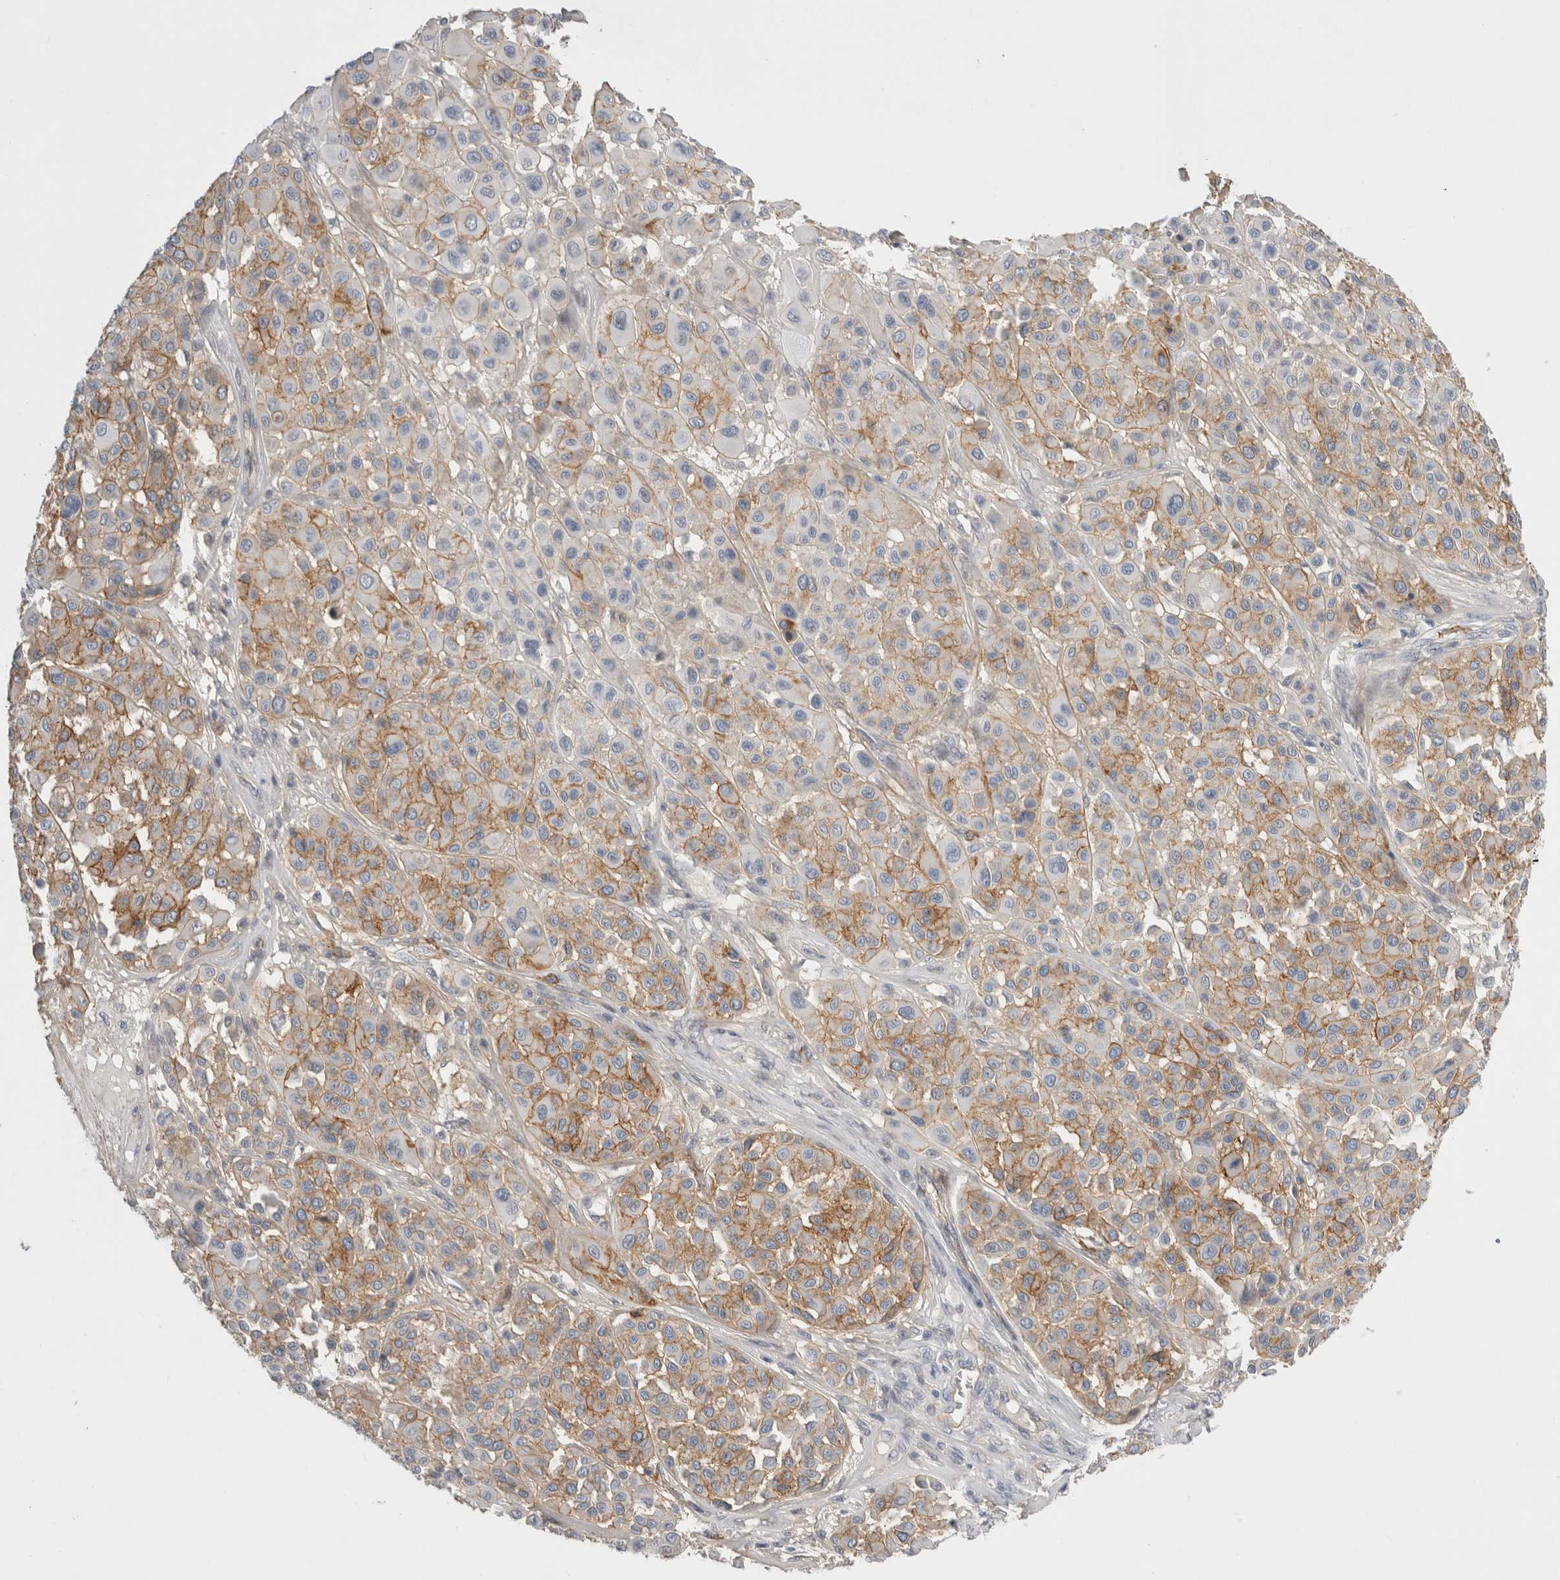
{"staining": {"intensity": "moderate", "quantity": "25%-75%", "location": "cytoplasmic/membranous"}, "tissue": "melanoma", "cell_type": "Tumor cells", "image_type": "cancer", "snomed": [{"axis": "morphology", "description": "Malignant melanoma, Metastatic site"}, {"axis": "topography", "description": "Soft tissue"}], "caption": "Protein expression analysis of melanoma demonstrates moderate cytoplasmic/membranous expression in approximately 25%-75% of tumor cells.", "gene": "VANGL1", "patient": {"sex": "male", "age": 41}}